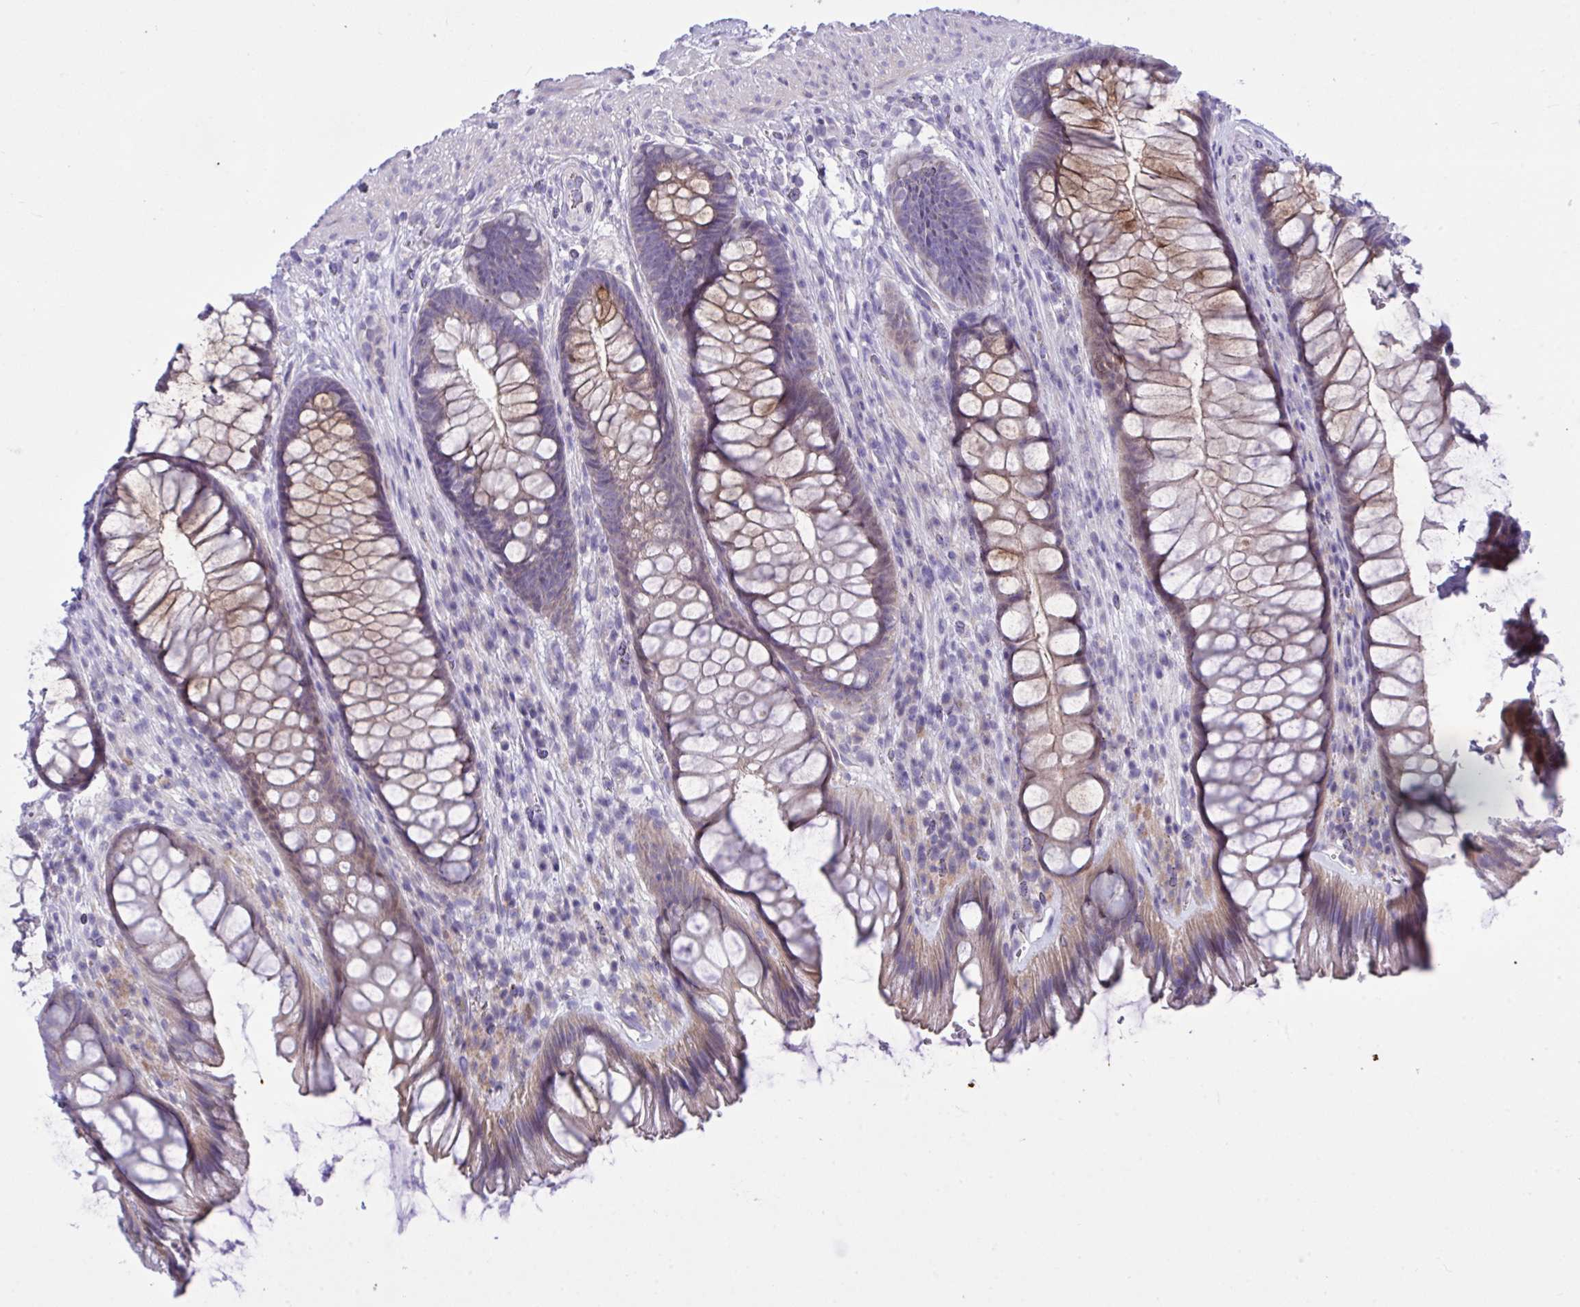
{"staining": {"intensity": "moderate", "quantity": "25%-75%", "location": "cytoplasmic/membranous"}, "tissue": "rectum", "cell_type": "Glandular cells", "image_type": "normal", "snomed": [{"axis": "morphology", "description": "Normal tissue, NOS"}, {"axis": "topography", "description": "Rectum"}], "caption": "Glandular cells show medium levels of moderate cytoplasmic/membranous expression in approximately 25%-75% of cells in unremarkable human rectum.", "gene": "WDR97", "patient": {"sex": "male", "age": 53}}